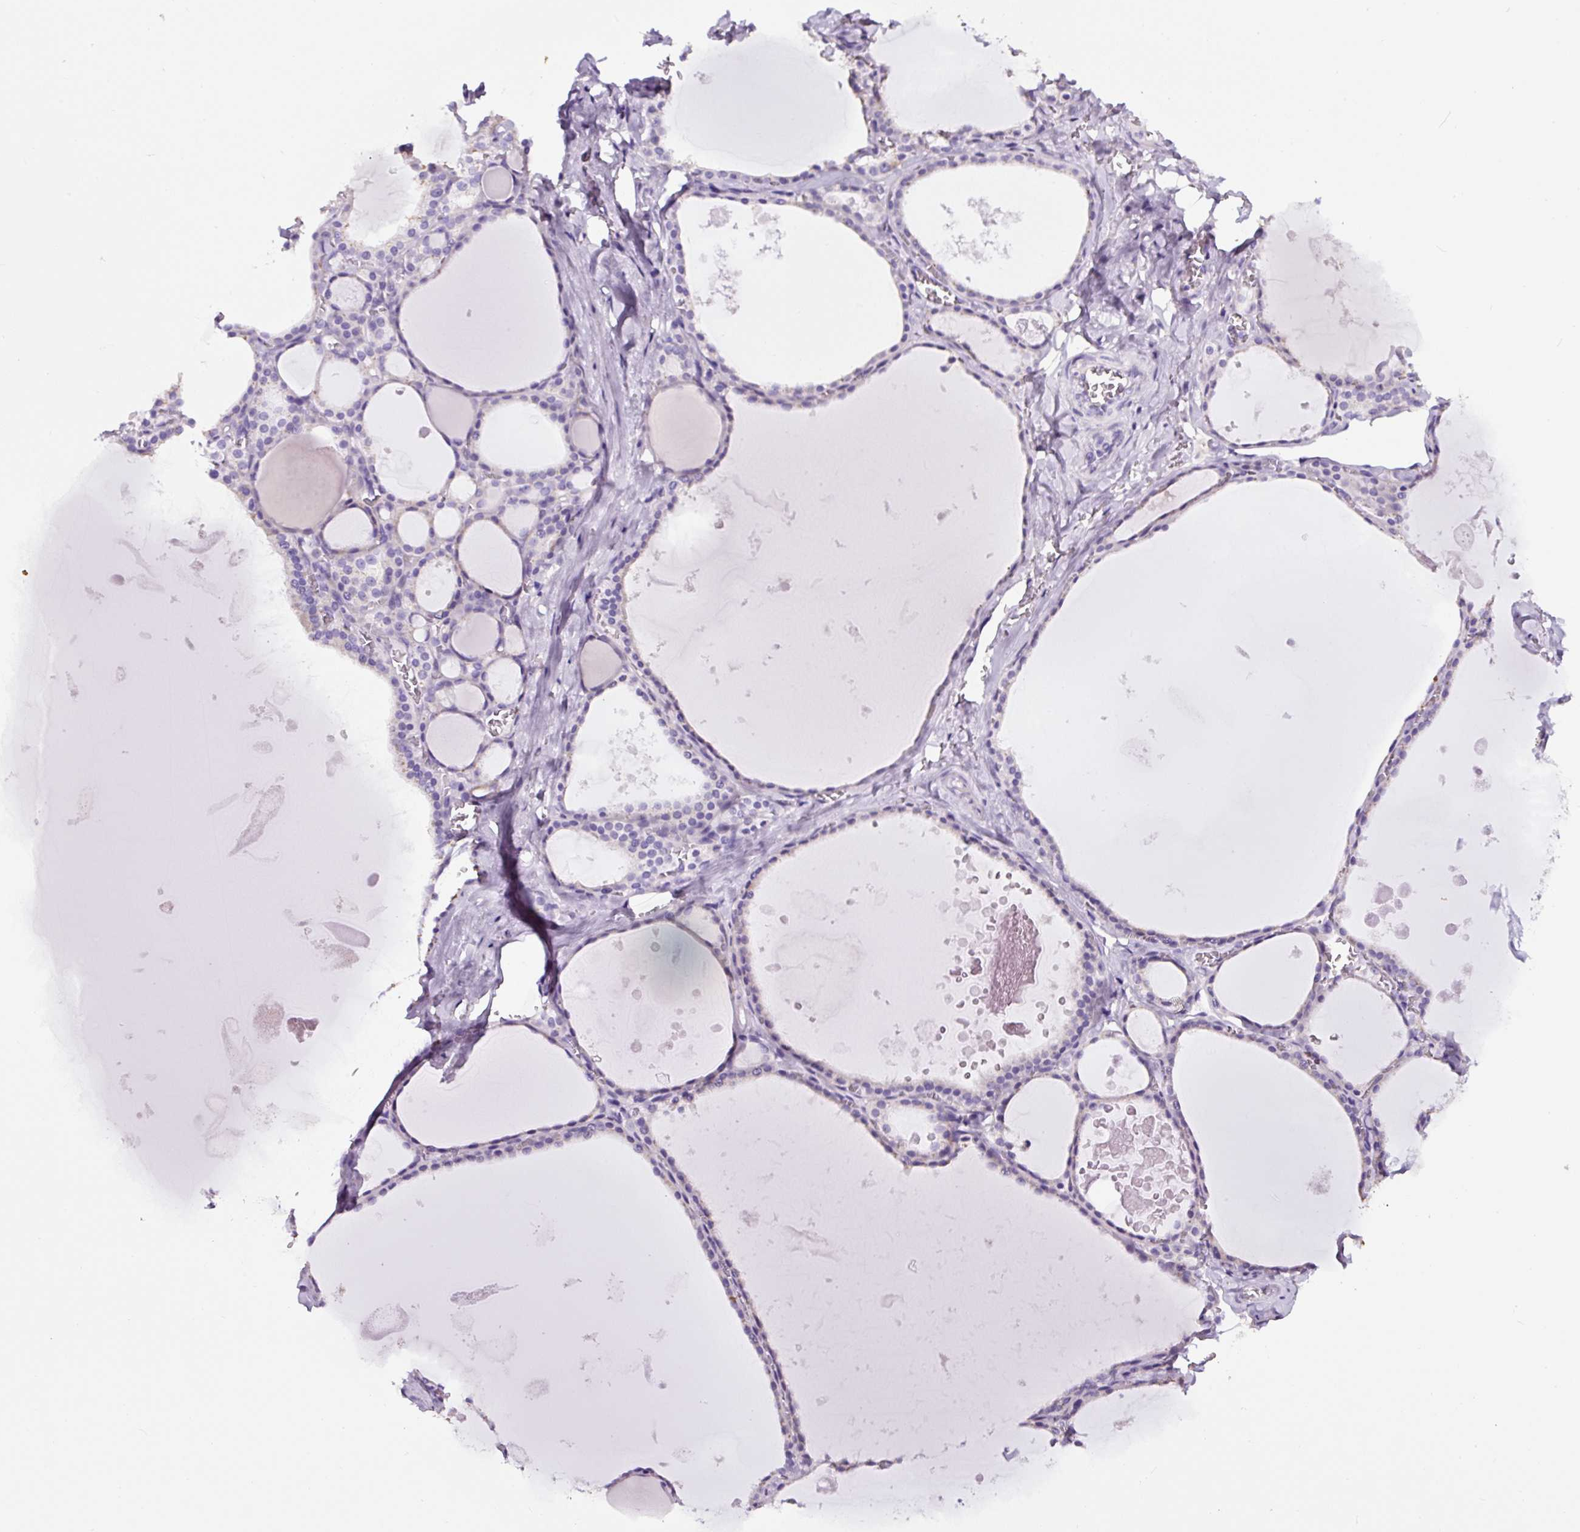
{"staining": {"intensity": "negative", "quantity": "none", "location": "none"}, "tissue": "thyroid gland", "cell_type": "Glandular cells", "image_type": "normal", "snomed": [{"axis": "morphology", "description": "Normal tissue, NOS"}, {"axis": "topography", "description": "Thyroid gland"}], "caption": "DAB immunohistochemical staining of unremarkable thyroid gland reveals no significant expression in glandular cells. (IHC, brightfield microscopy, high magnification).", "gene": "SP8", "patient": {"sex": "male", "age": 56}}